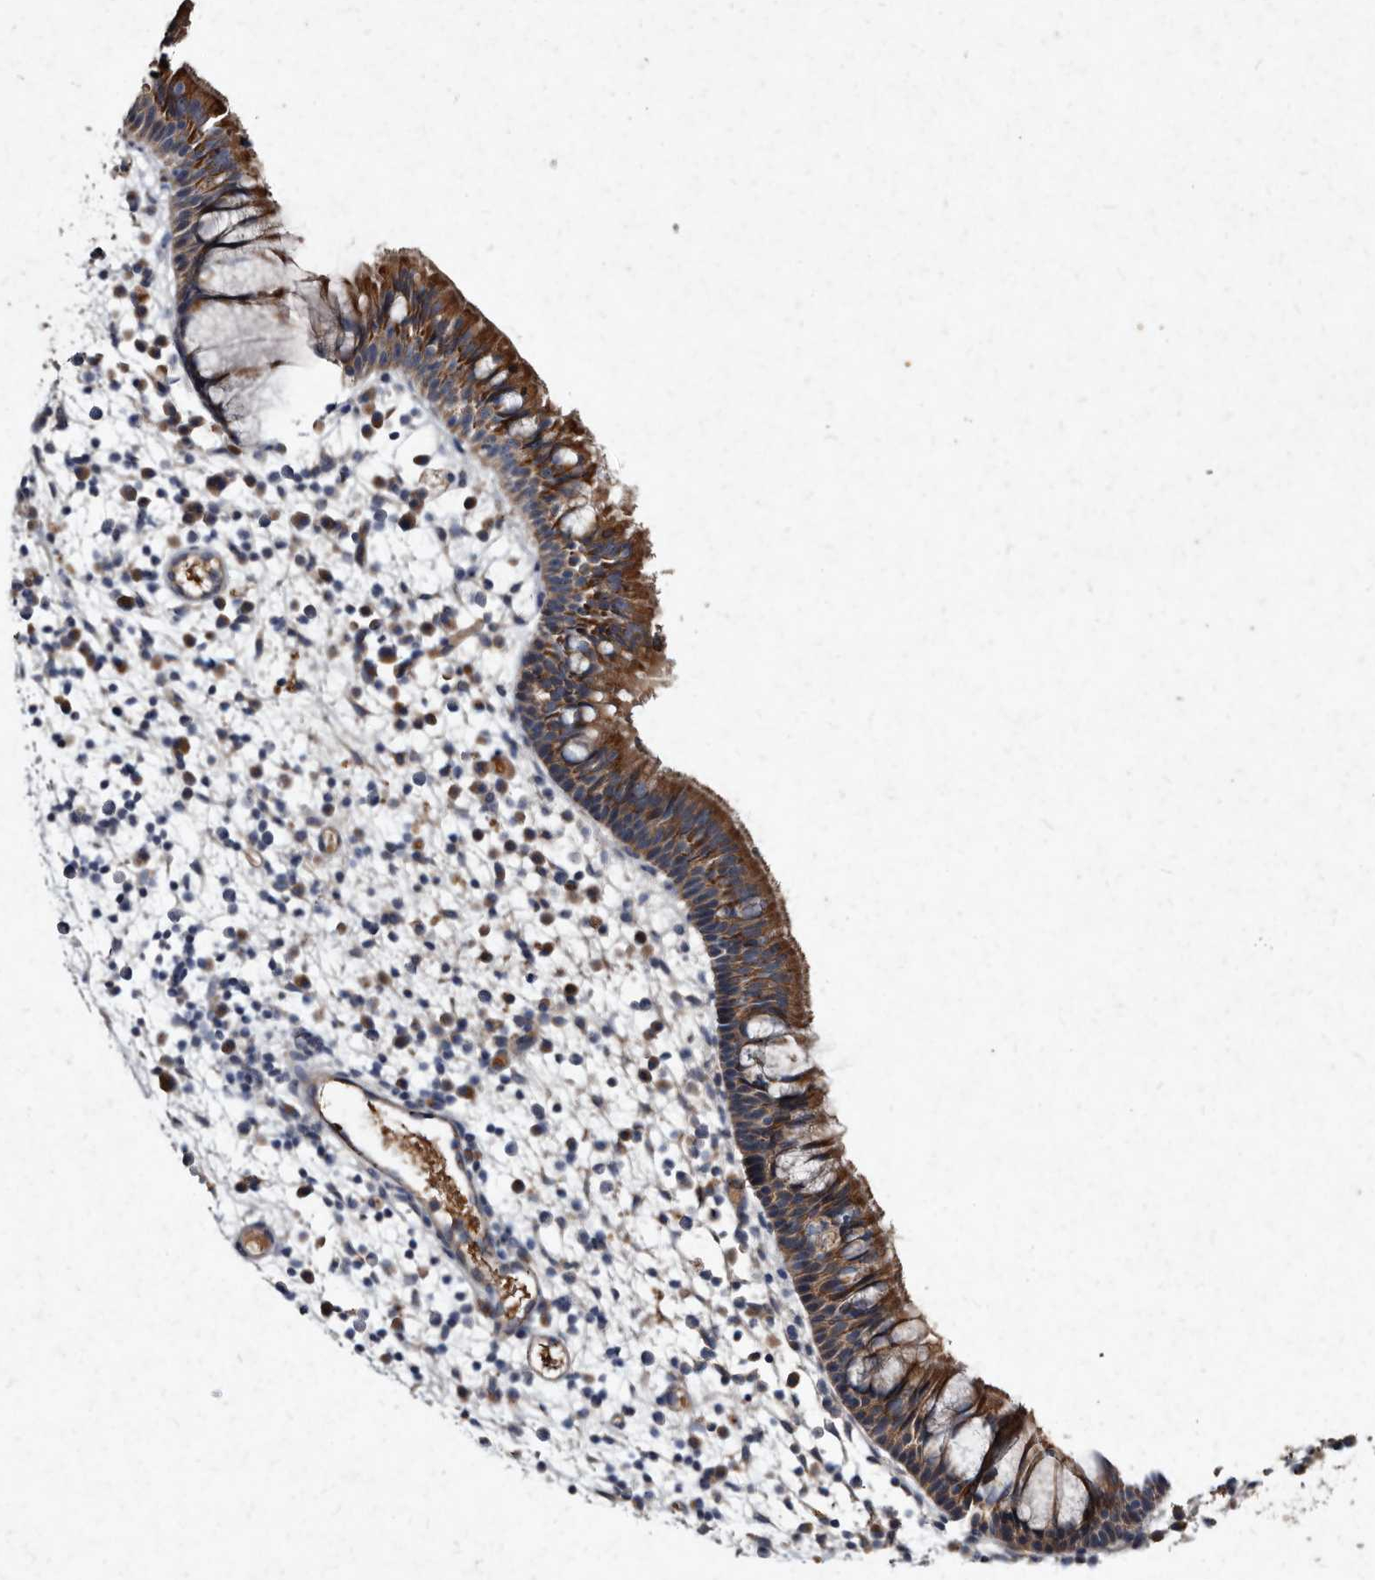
{"staining": {"intensity": "strong", "quantity": ">75%", "location": "cytoplasmic/membranous"}, "tissue": "nasopharynx", "cell_type": "Respiratory epithelial cells", "image_type": "normal", "snomed": [{"axis": "morphology", "description": "Normal tissue, NOS"}, {"axis": "morphology", "description": "Inflammation, NOS"}, {"axis": "morphology", "description": "Malignant melanoma, Metastatic site"}, {"axis": "topography", "description": "Nasopharynx"}], "caption": "Immunohistochemical staining of benign human nasopharynx demonstrates >75% levels of strong cytoplasmic/membranous protein staining in approximately >75% of respiratory epithelial cells.", "gene": "YPEL1", "patient": {"sex": "male", "age": 70}}